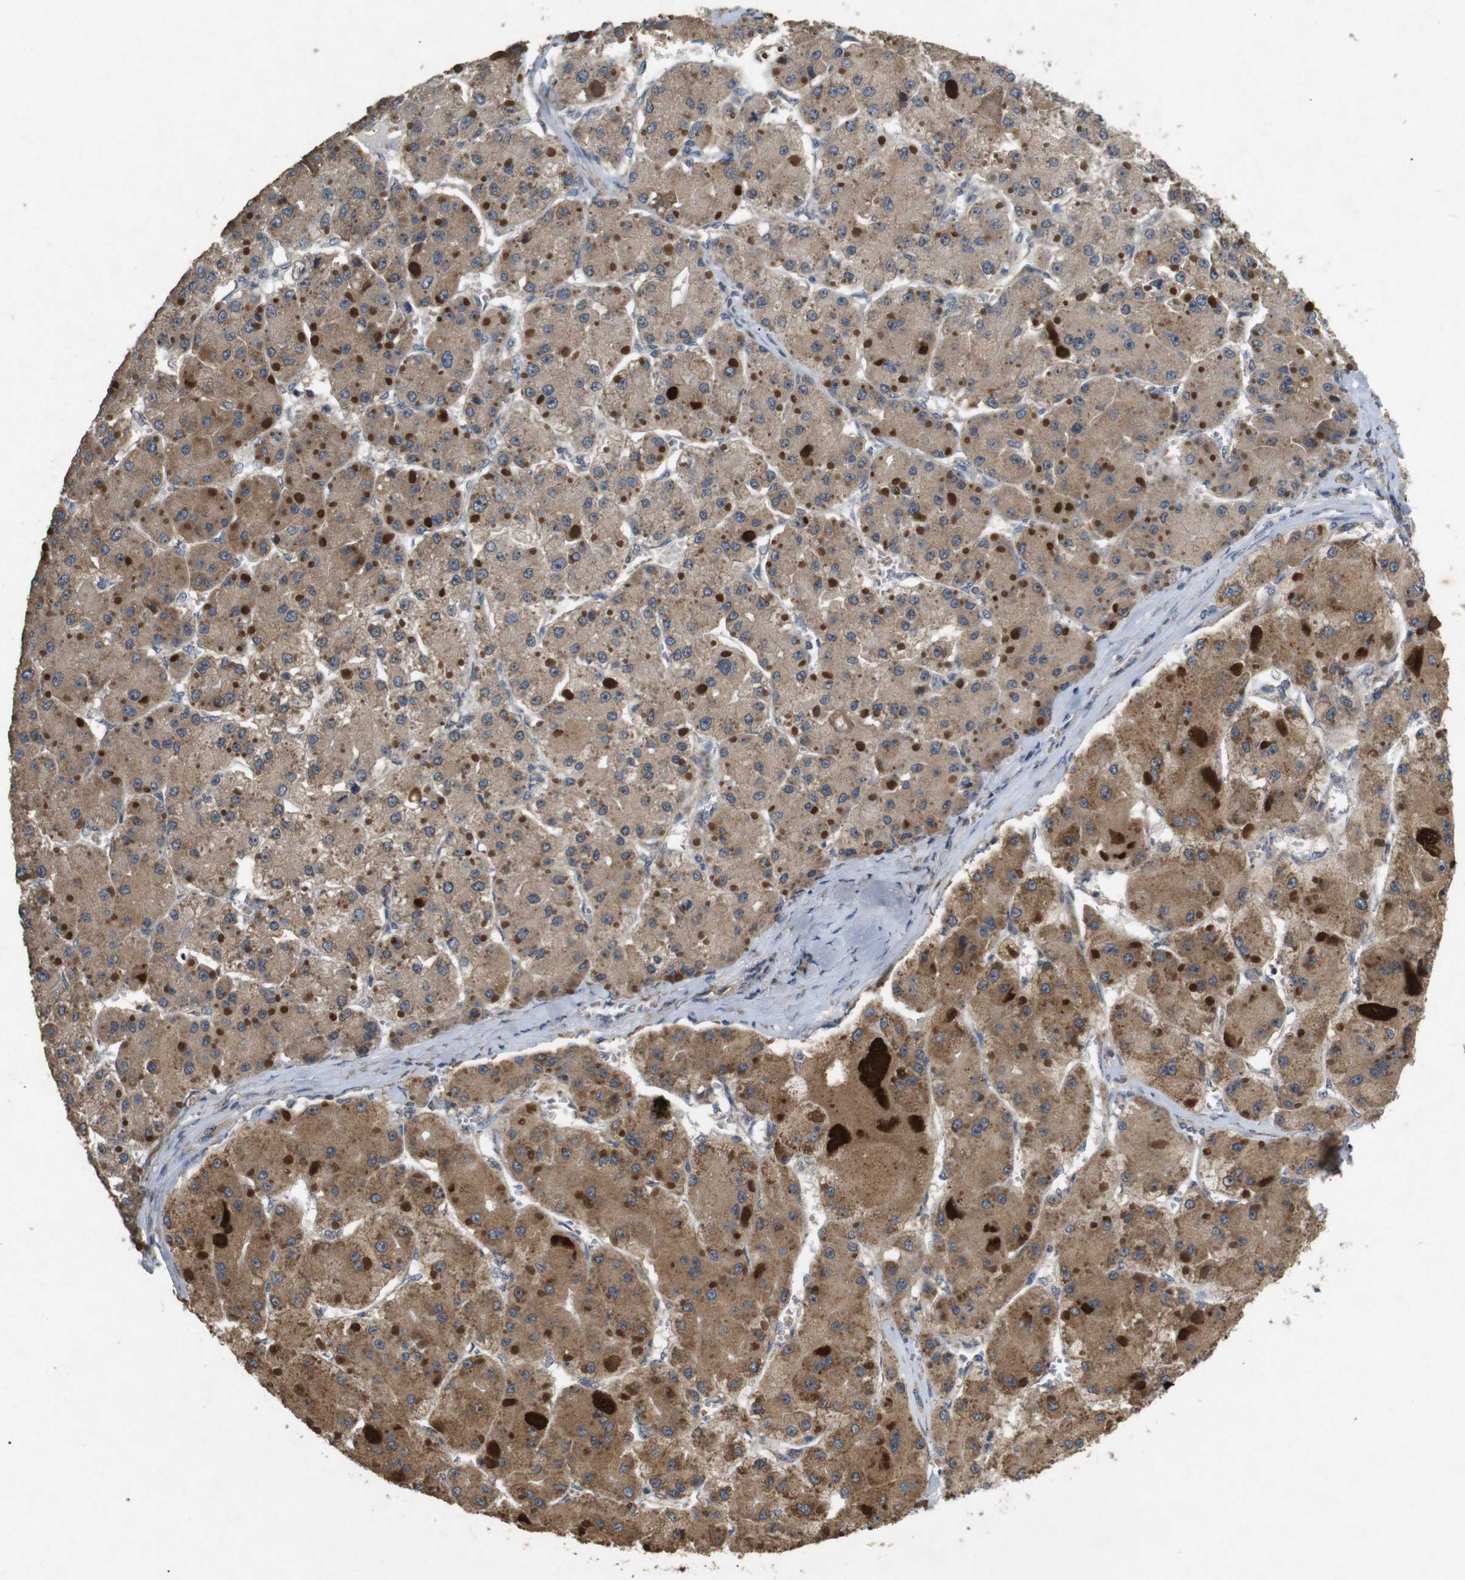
{"staining": {"intensity": "moderate", "quantity": ">75%", "location": "cytoplasmic/membranous"}, "tissue": "liver cancer", "cell_type": "Tumor cells", "image_type": "cancer", "snomed": [{"axis": "morphology", "description": "Carcinoma, Hepatocellular, NOS"}, {"axis": "topography", "description": "Liver"}], "caption": "Liver cancer (hepatocellular carcinoma) stained with DAB immunohistochemistry reveals medium levels of moderate cytoplasmic/membranous staining in about >75% of tumor cells.", "gene": "BNIP3", "patient": {"sex": "female", "age": 73}}